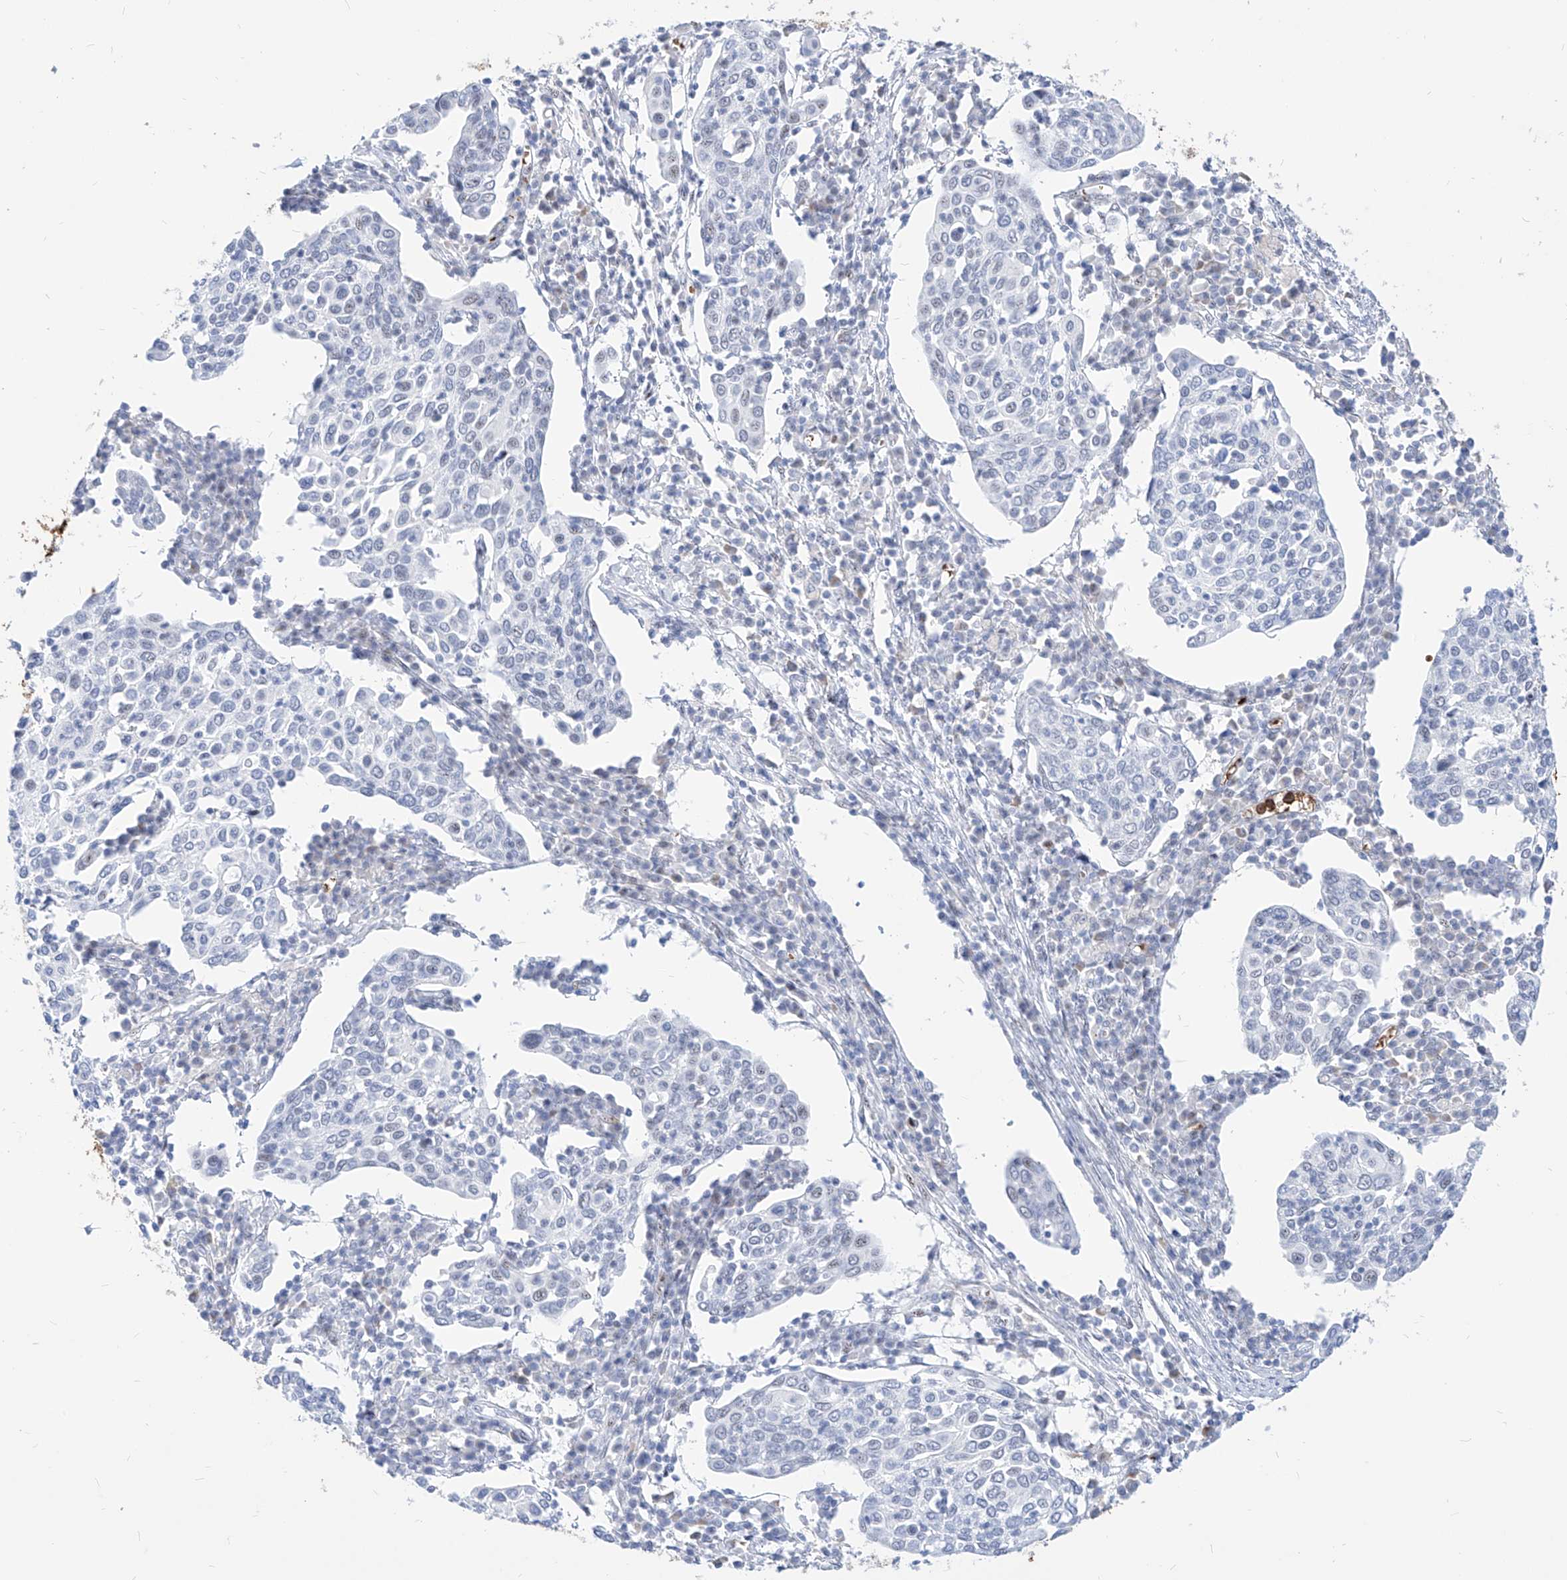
{"staining": {"intensity": "negative", "quantity": "none", "location": "none"}, "tissue": "cervical cancer", "cell_type": "Tumor cells", "image_type": "cancer", "snomed": [{"axis": "morphology", "description": "Squamous cell carcinoma, NOS"}, {"axis": "topography", "description": "Cervix"}], "caption": "The IHC histopathology image has no significant positivity in tumor cells of squamous cell carcinoma (cervical) tissue.", "gene": "ZFP42", "patient": {"sex": "female", "age": 40}}